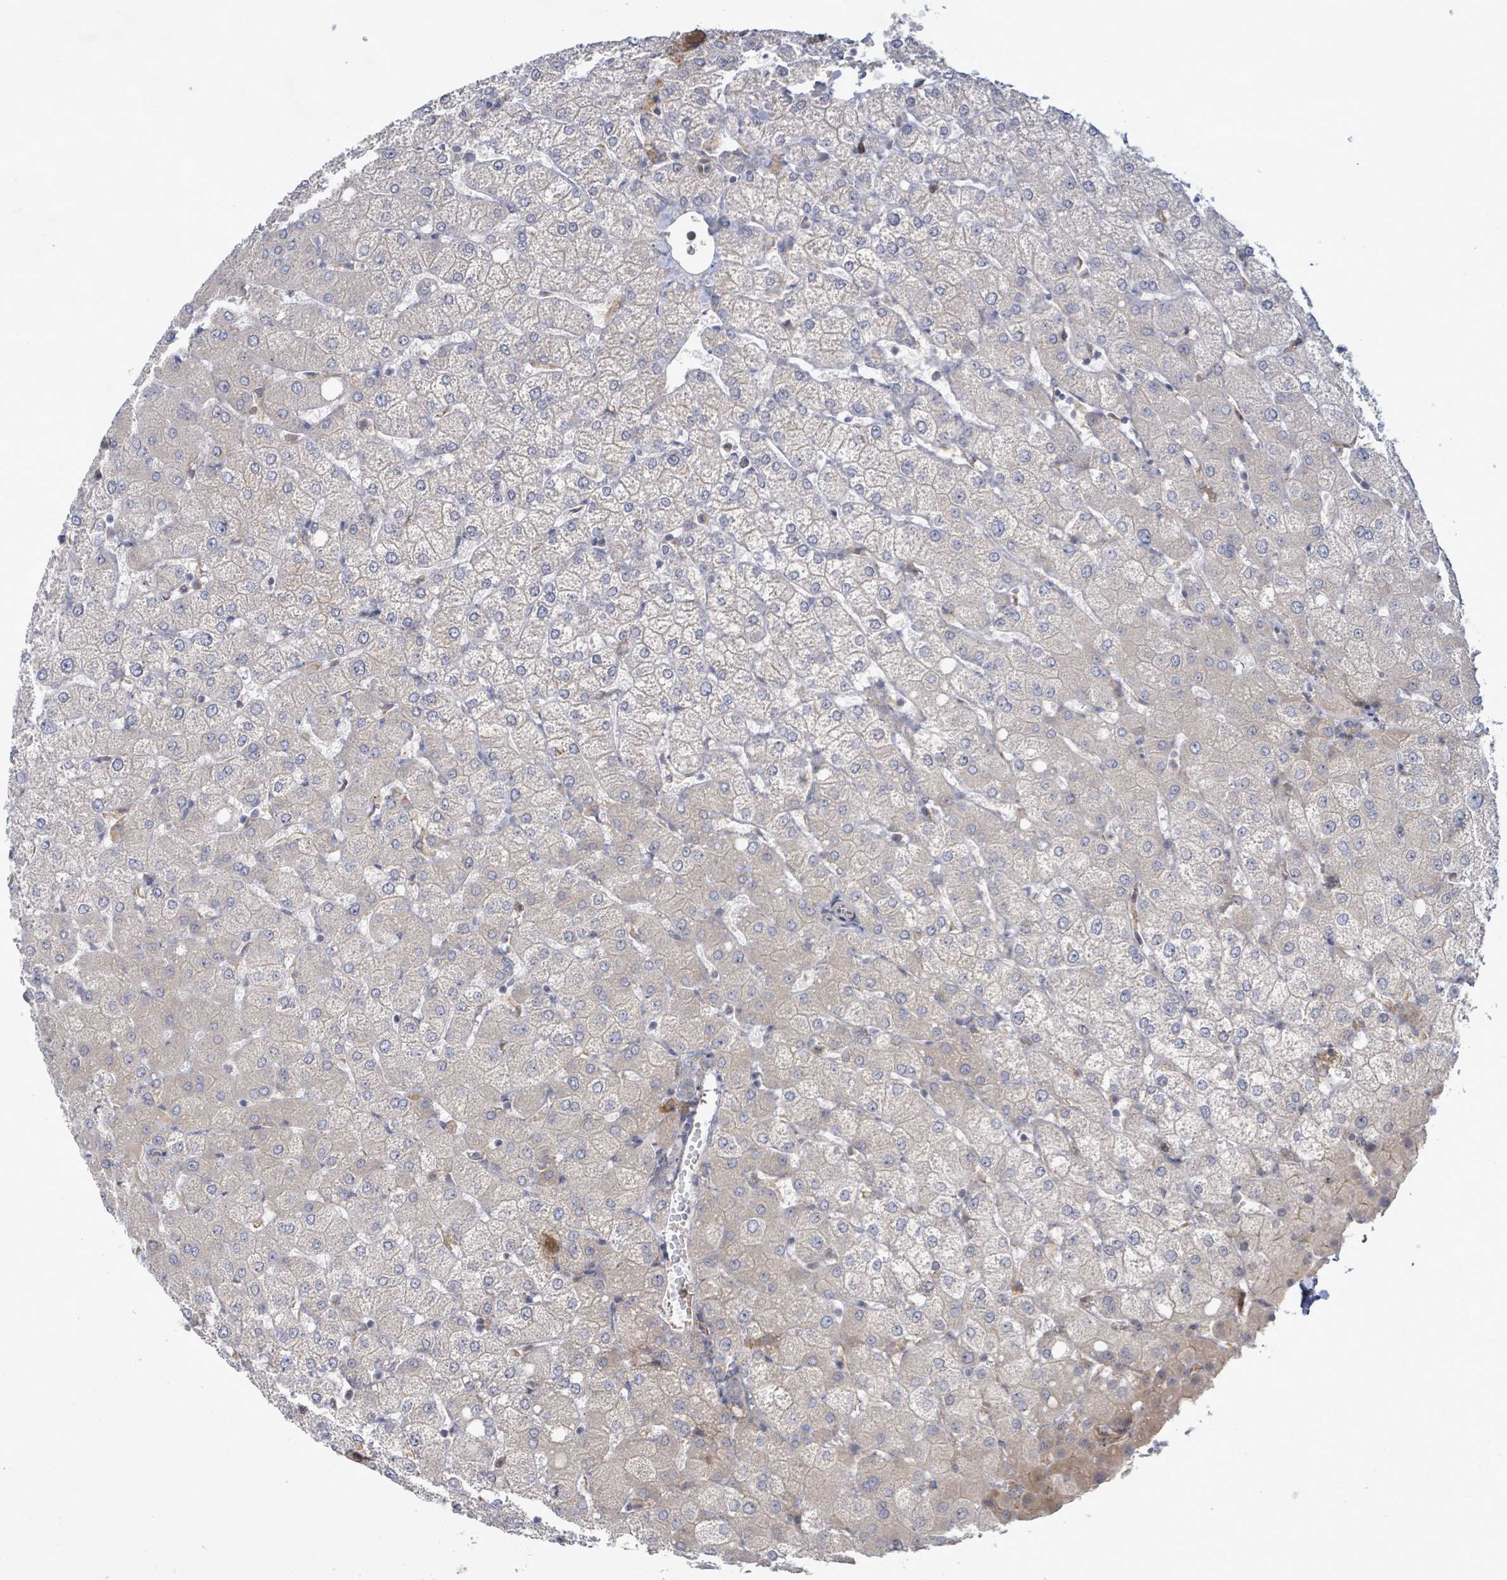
{"staining": {"intensity": "negative", "quantity": "none", "location": "none"}, "tissue": "liver", "cell_type": "Cholangiocytes", "image_type": "normal", "snomed": [{"axis": "morphology", "description": "Normal tissue, NOS"}, {"axis": "topography", "description": "Liver"}], "caption": "High power microscopy image of an immunohistochemistry (IHC) micrograph of normal liver, revealing no significant staining in cholangiocytes.", "gene": "SLIT3", "patient": {"sex": "female", "age": 54}}